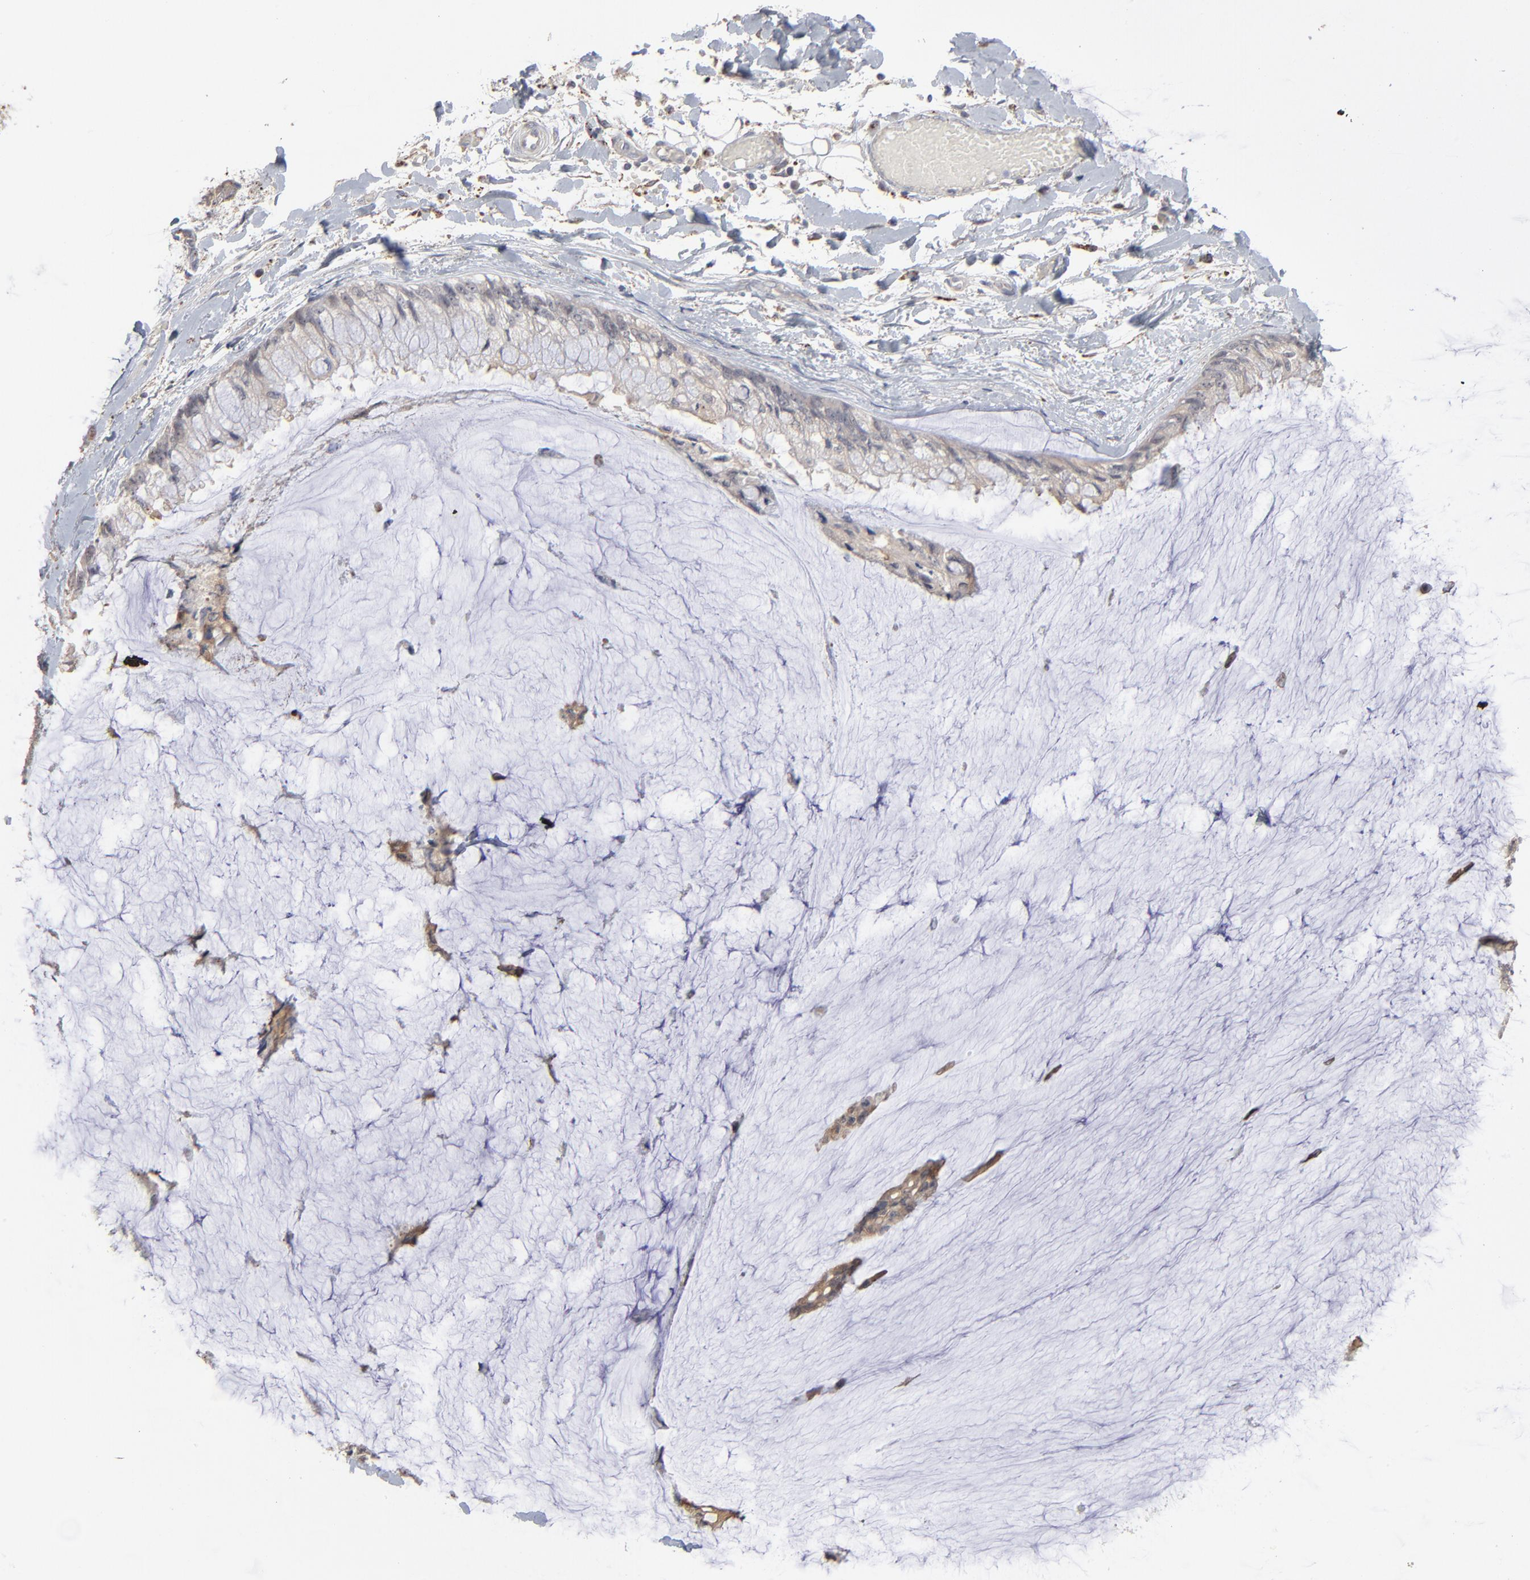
{"staining": {"intensity": "weak", "quantity": ">75%", "location": "cytoplasmic/membranous"}, "tissue": "ovarian cancer", "cell_type": "Tumor cells", "image_type": "cancer", "snomed": [{"axis": "morphology", "description": "Cystadenocarcinoma, mucinous, NOS"}, {"axis": "topography", "description": "Ovary"}], "caption": "Immunohistochemistry histopathology image of neoplastic tissue: ovarian cancer (mucinous cystadenocarcinoma) stained using IHC shows low levels of weak protein expression localized specifically in the cytoplasmic/membranous of tumor cells, appearing as a cytoplasmic/membranous brown color.", "gene": "POMT2", "patient": {"sex": "female", "age": 39}}